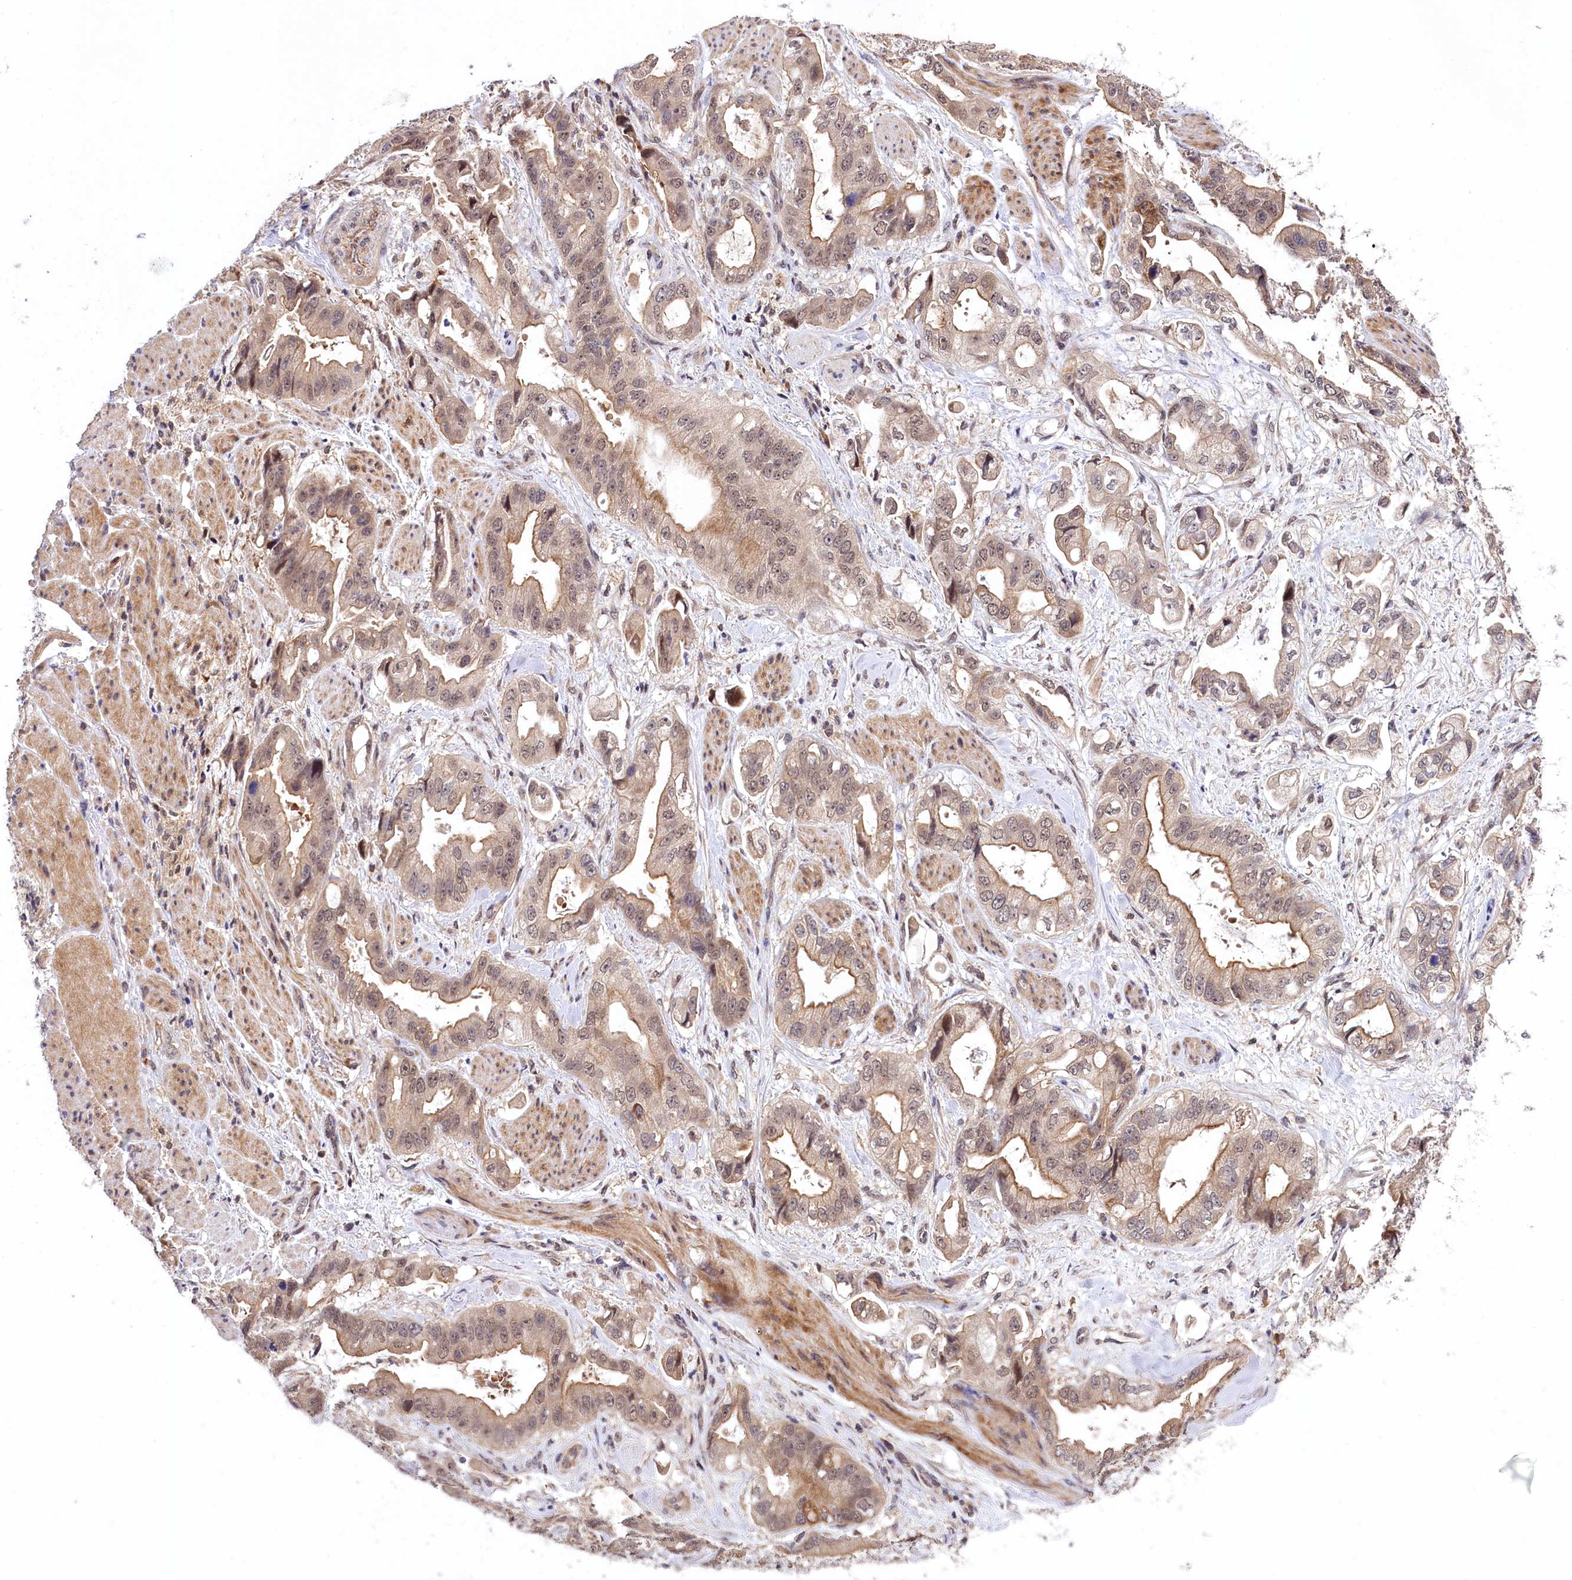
{"staining": {"intensity": "moderate", "quantity": "25%-75%", "location": "cytoplasmic/membranous,nuclear"}, "tissue": "stomach cancer", "cell_type": "Tumor cells", "image_type": "cancer", "snomed": [{"axis": "morphology", "description": "Adenocarcinoma, NOS"}, {"axis": "topography", "description": "Stomach"}], "caption": "This is a micrograph of immunohistochemistry staining of stomach cancer (adenocarcinoma), which shows moderate positivity in the cytoplasmic/membranous and nuclear of tumor cells.", "gene": "UBE3A", "patient": {"sex": "male", "age": 62}}